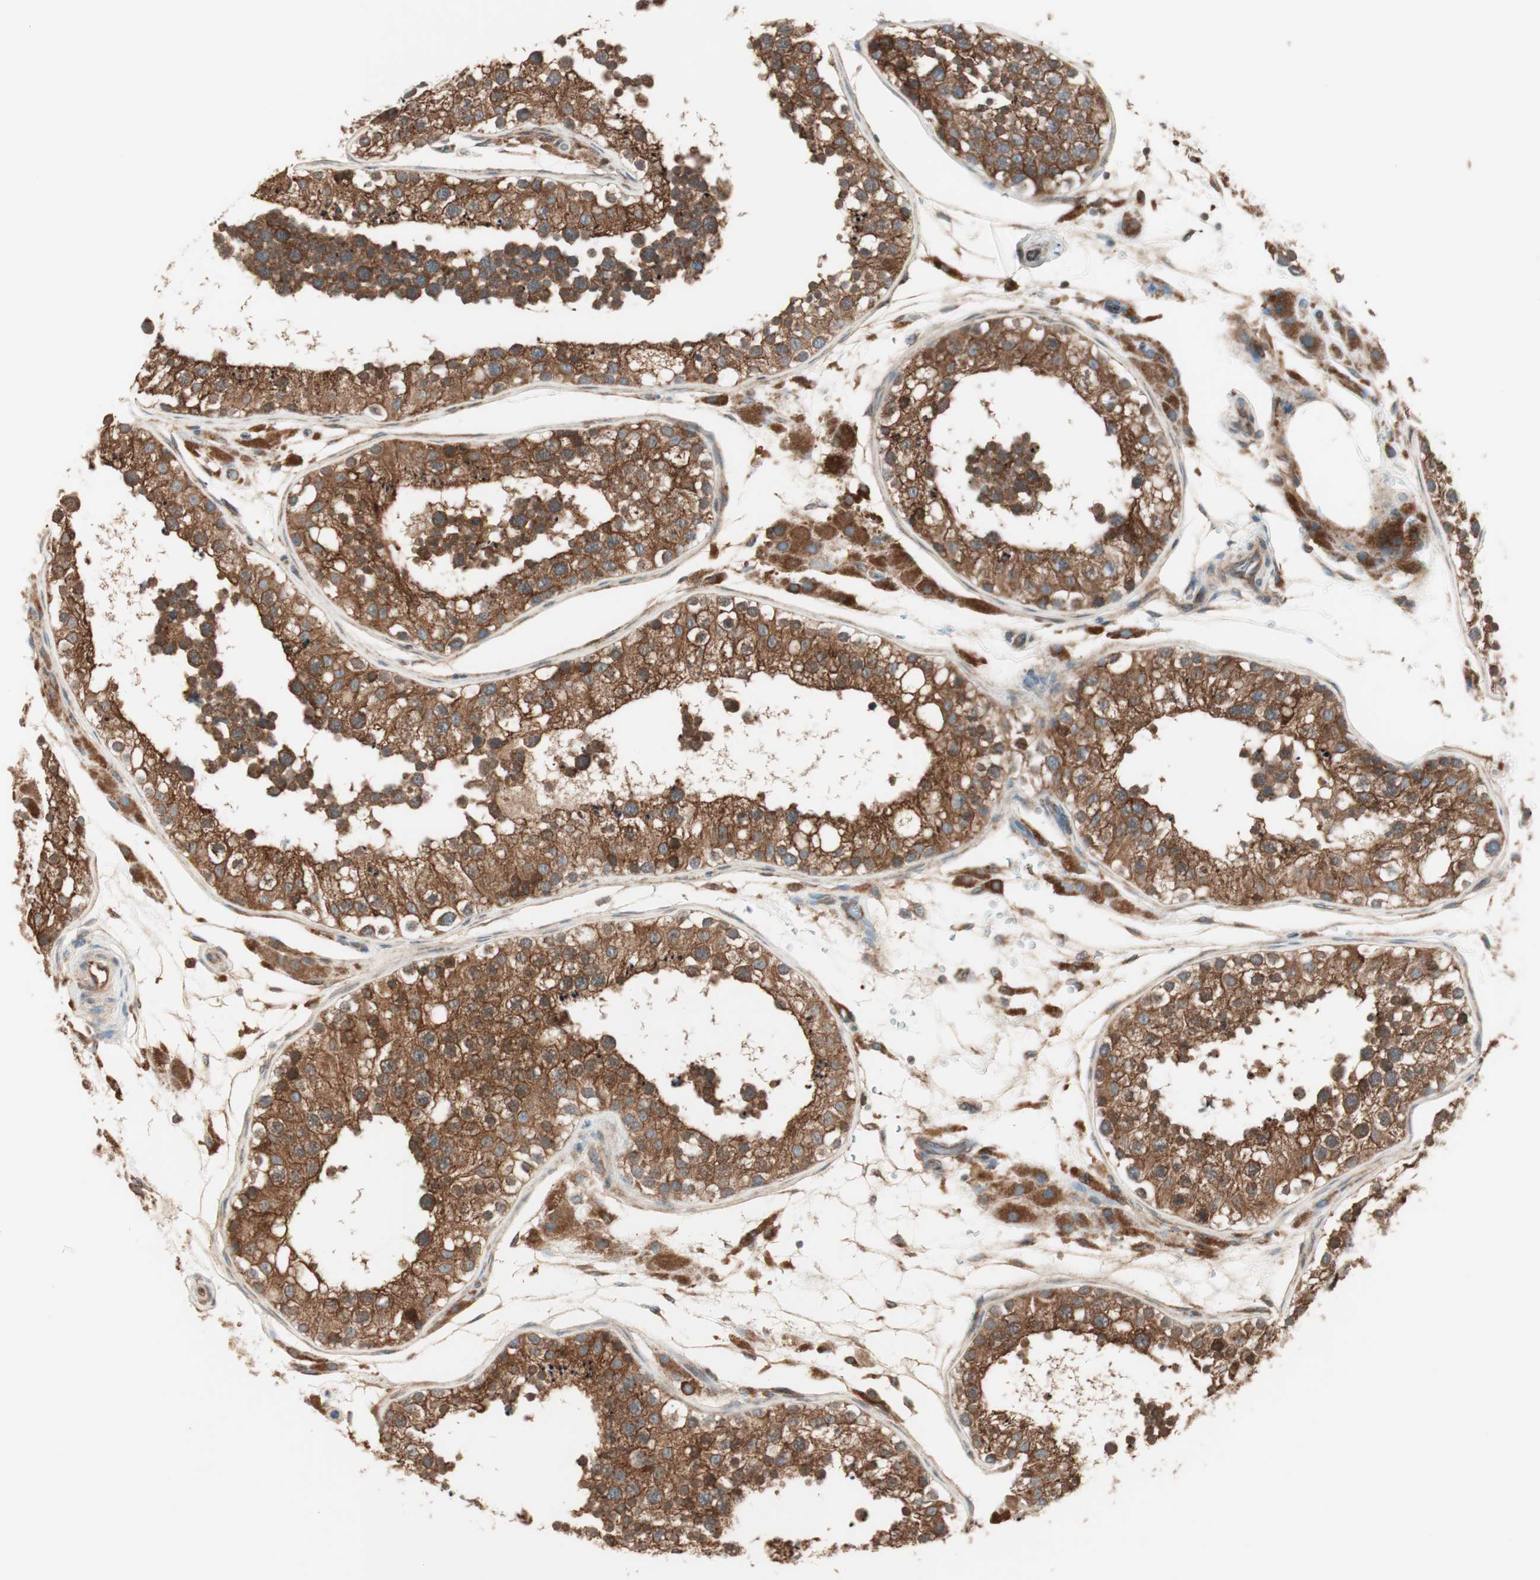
{"staining": {"intensity": "strong", "quantity": ">75%", "location": "cytoplasmic/membranous"}, "tissue": "testis", "cell_type": "Cells in seminiferous ducts", "image_type": "normal", "snomed": [{"axis": "morphology", "description": "Normal tissue, NOS"}, {"axis": "topography", "description": "Testis"}], "caption": "Brown immunohistochemical staining in benign human testis displays strong cytoplasmic/membranous staining in about >75% of cells in seminiferous ducts.", "gene": "RAB5A", "patient": {"sex": "male", "age": 26}}